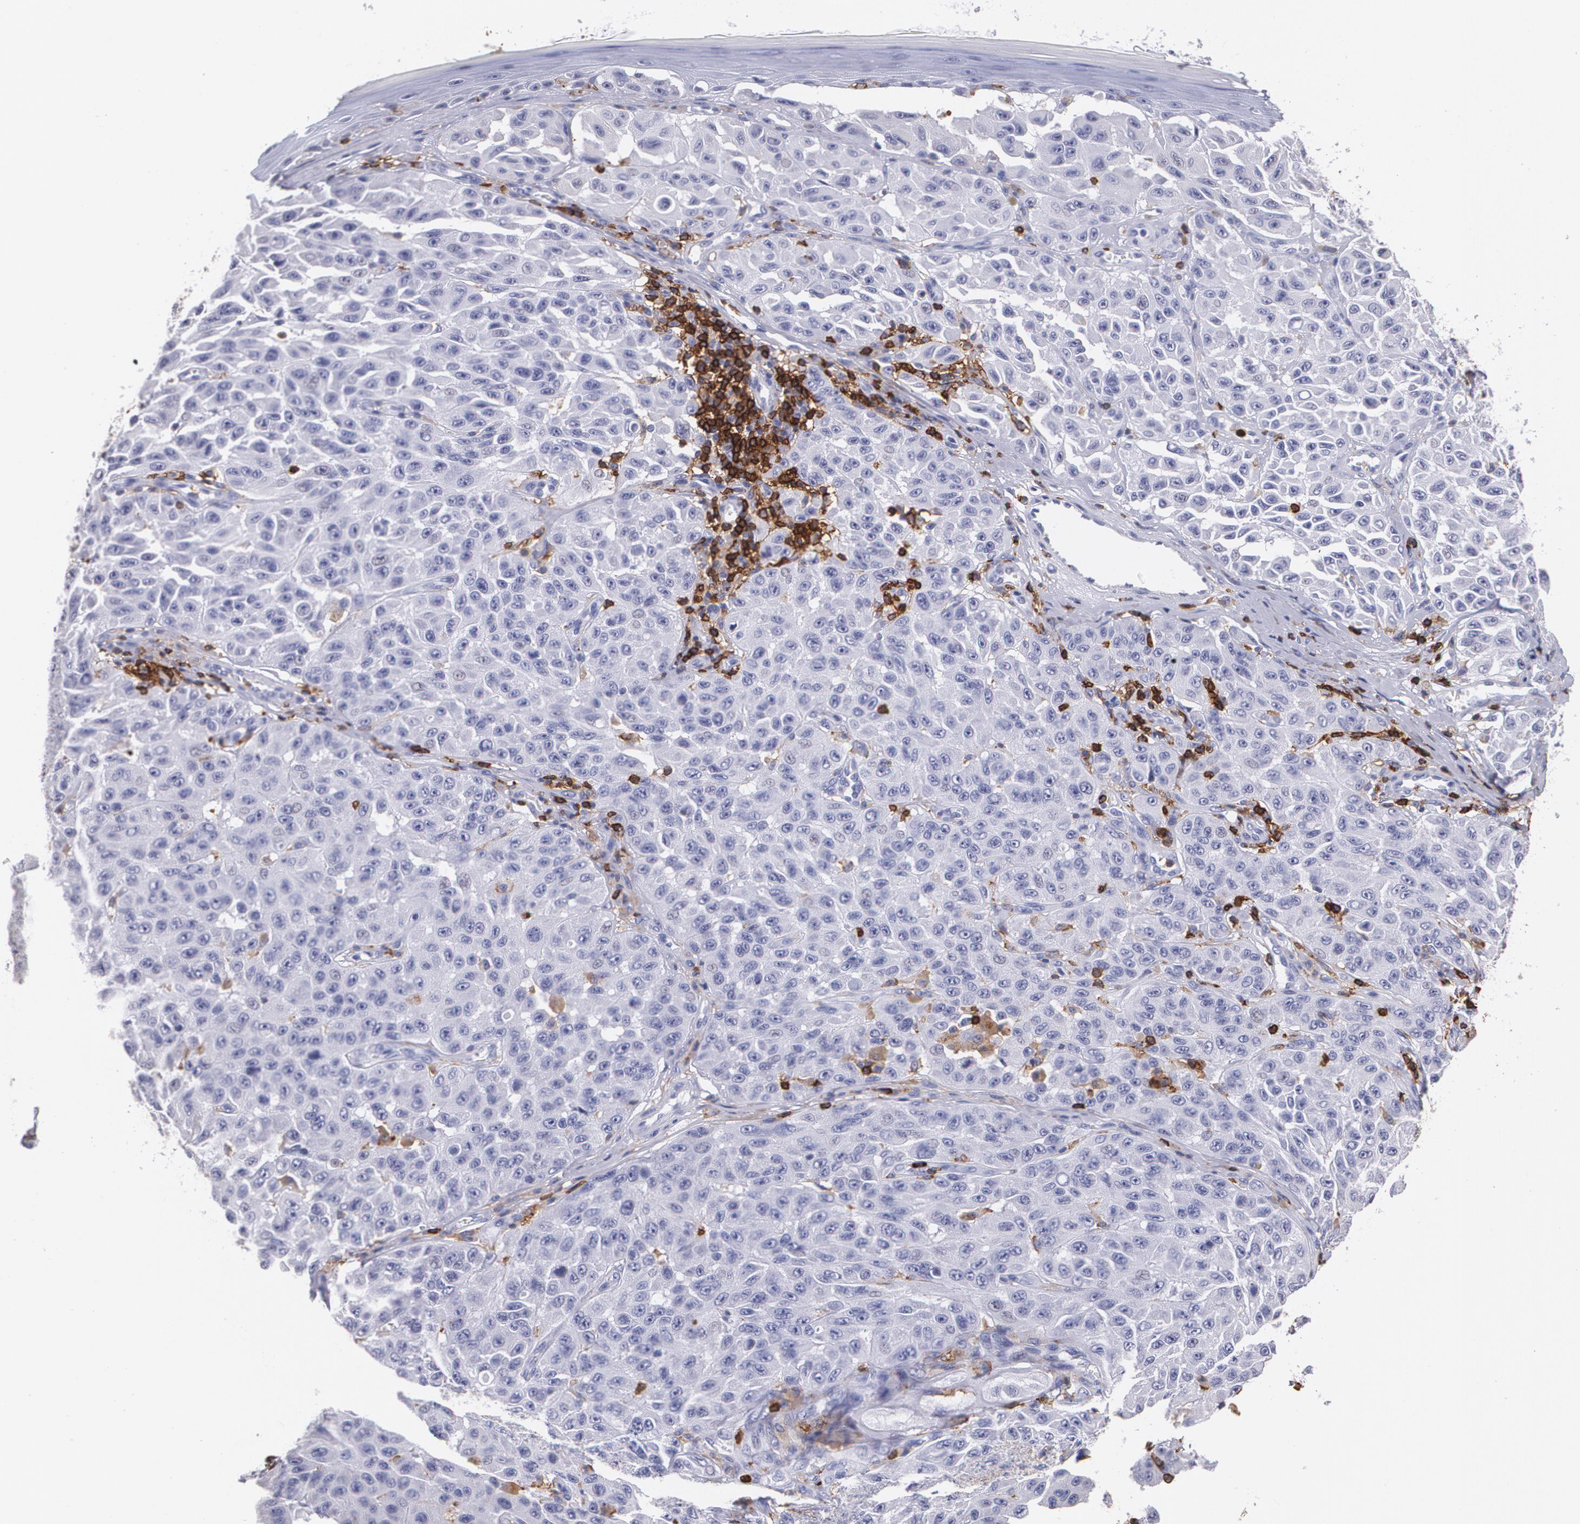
{"staining": {"intensity": "negative", "quantity": "none", "location": "none"}, "tissue": "melanoma", "cell_type": "Tumor cells", "image_type": "cancer", "snomed": [{"axis": "morphology", "description": "Malignant melanoma, NOS"}, {"axis": "topography", "description": "Skin"}], "caption": "Melanoma stained for a protein using IHC demonstrates no expression tumor cells.", "gene": "PTPRC", "patient": {"sex": "male", "age": 30}}